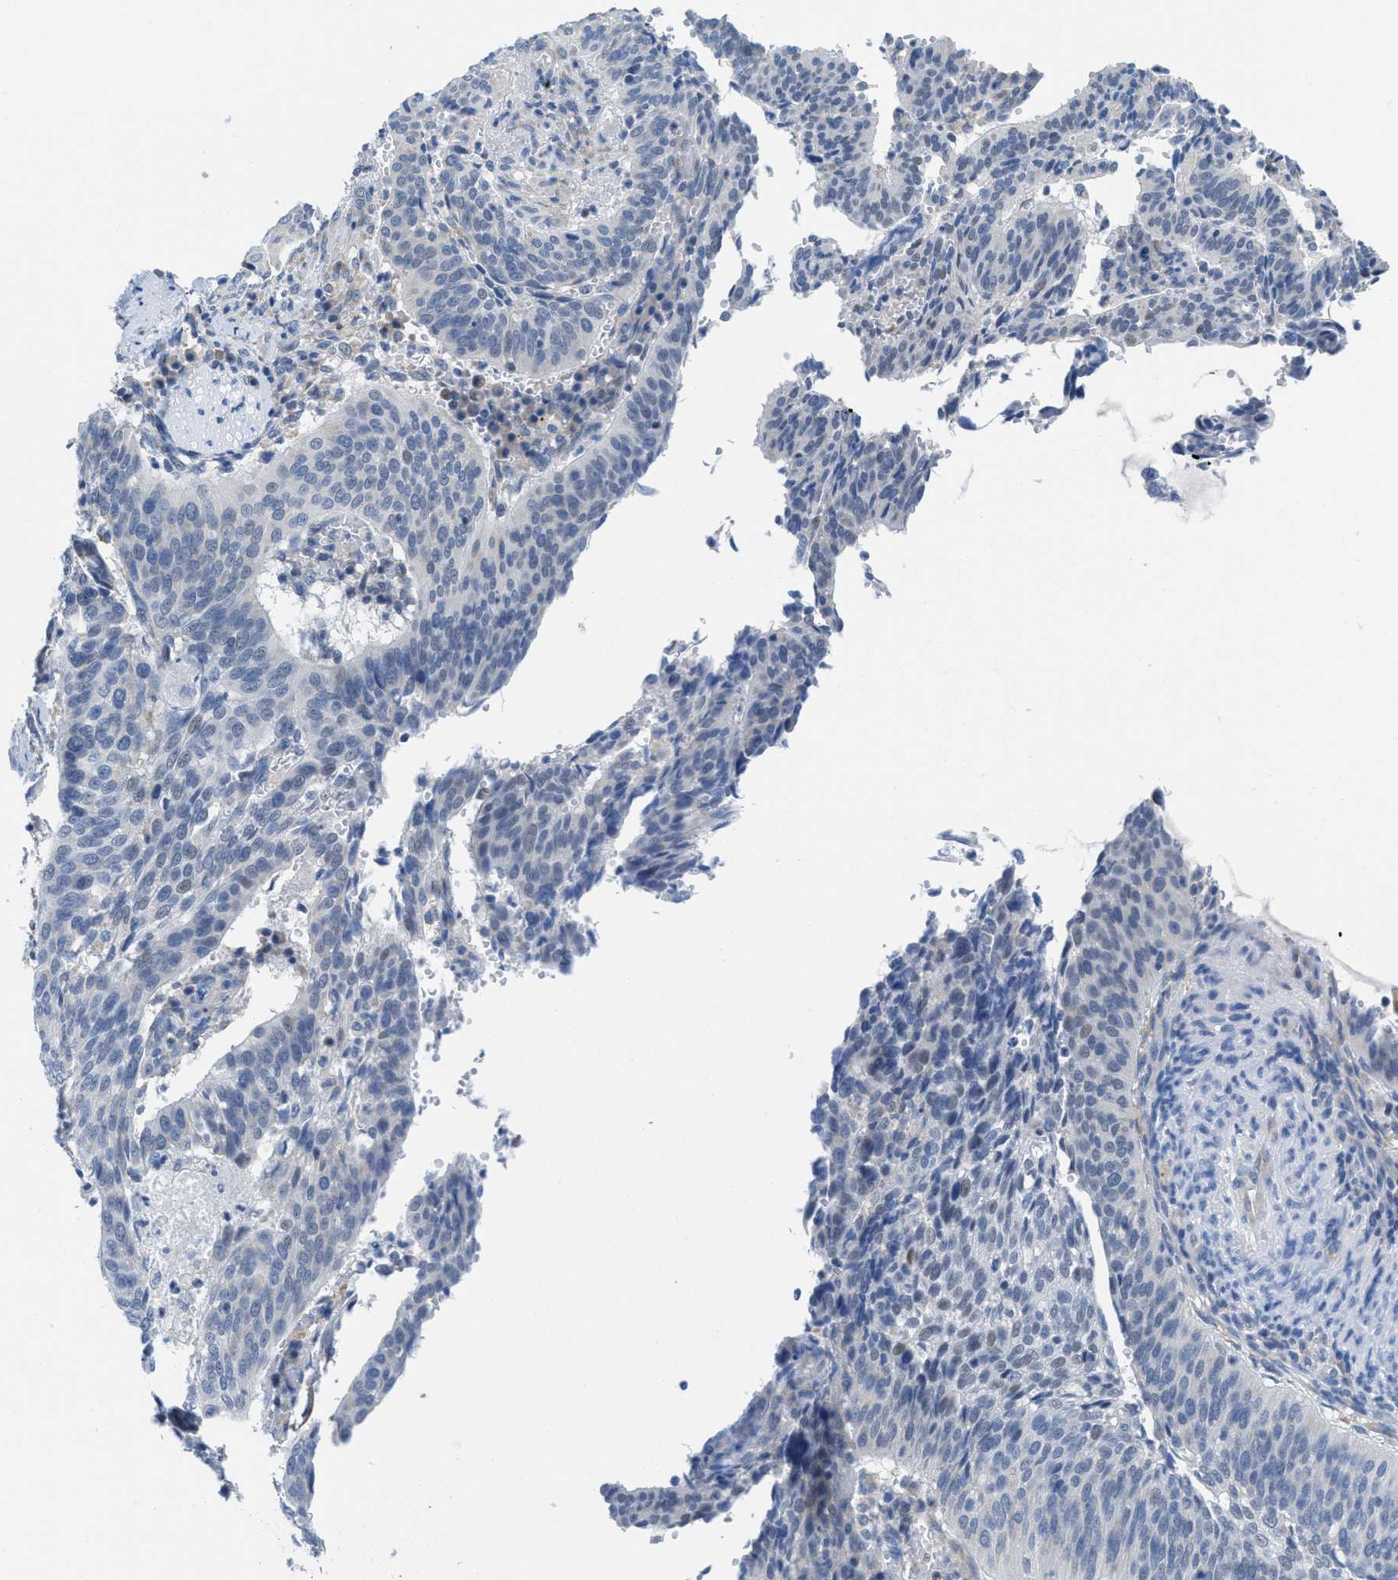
{"staining": {"intensity": "negative", "quantity": "none", "location": "none"}, "tissue": "cervical cancer", "cell_type": "Tumor cells", "image_type": "cancer", "snomed": [{"axis": "morphology", "description": "Normal tissue, NOS"}, {"axis": "morphology", "description": "Squamous cell carcinoma, NOS"}, {"axis": "topography", "description": "Cervix"}], "caption": "Immunohistochemistry (IHC) micrograph of neoplastic tissue: human cervical cancer (squamous cell carcinoma) stained with DAB (3,3'-diaminobenzidine) reveals no significant protein expression in tumor cells. (DAB (3,3'-diaminobenzidine) immunohistochemistry (IHC) visualized using brightfield microscopy, high magnification).", "gene": "PTDSS1", "patient": {"sex": "female", "age": 39}}